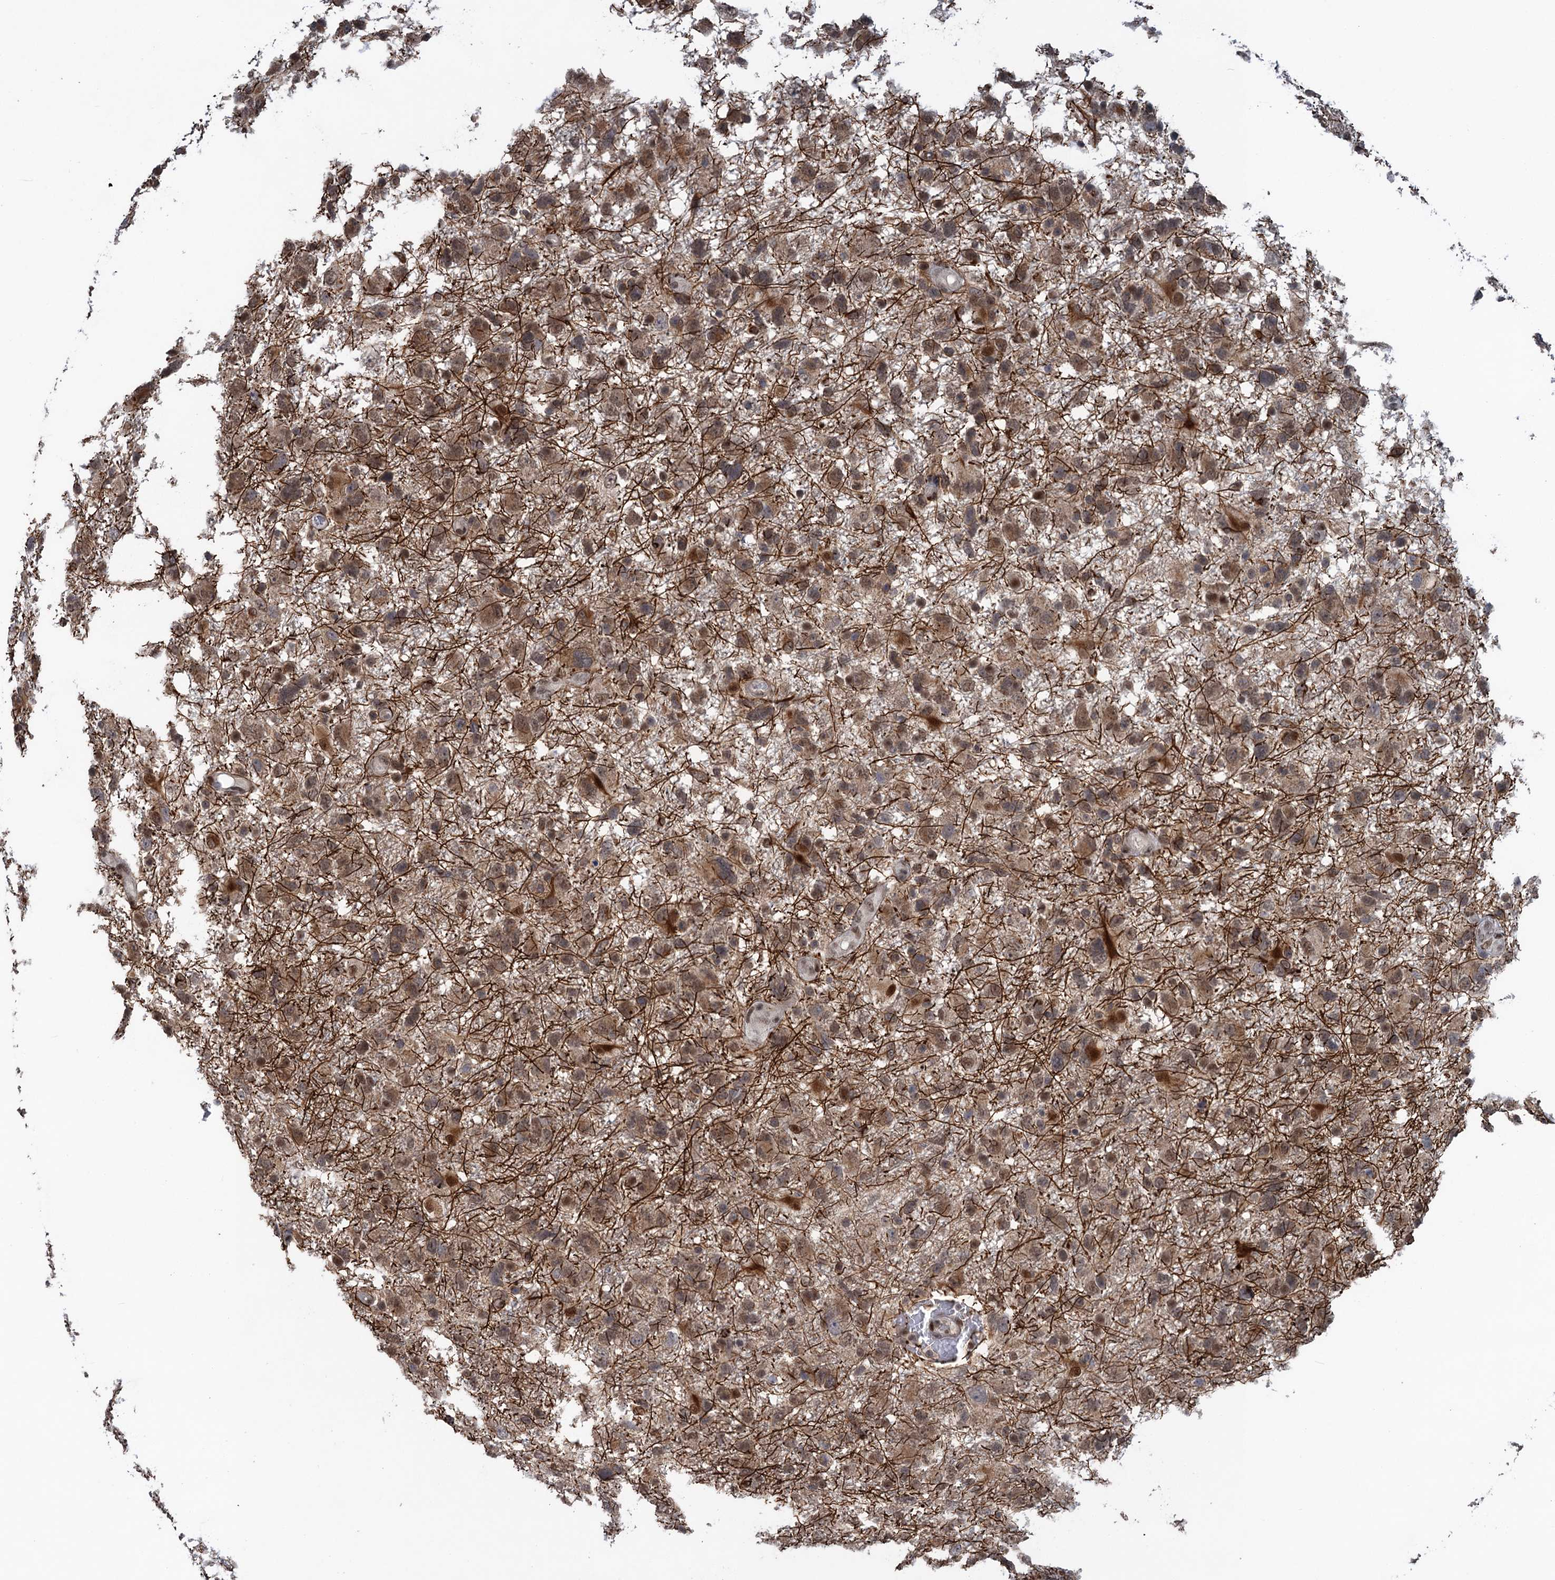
{"staining": {"intensity": "moderate", "quantity": ">75%", "location": "cytoplasmic/membranous,nuclear"}, "tissue": "glioma", "cell_type": "Tumor cells", "image_type": "cancer", "snomed": [{"axis": "morphology", "description": "Glioma, malignant, High grade"}, {"axis": "topography", "description": "Brain"}], "caption": "A photomicrograph of glioma stained for a protein exhibits moderate cytoplasmic/membranous and nuclear brown staining in tumor cells. The protein is shown in brown color, while the nuclei are stained blue.", "gene": "SAE1", "patient": {"sex": "male", "age": 61}}